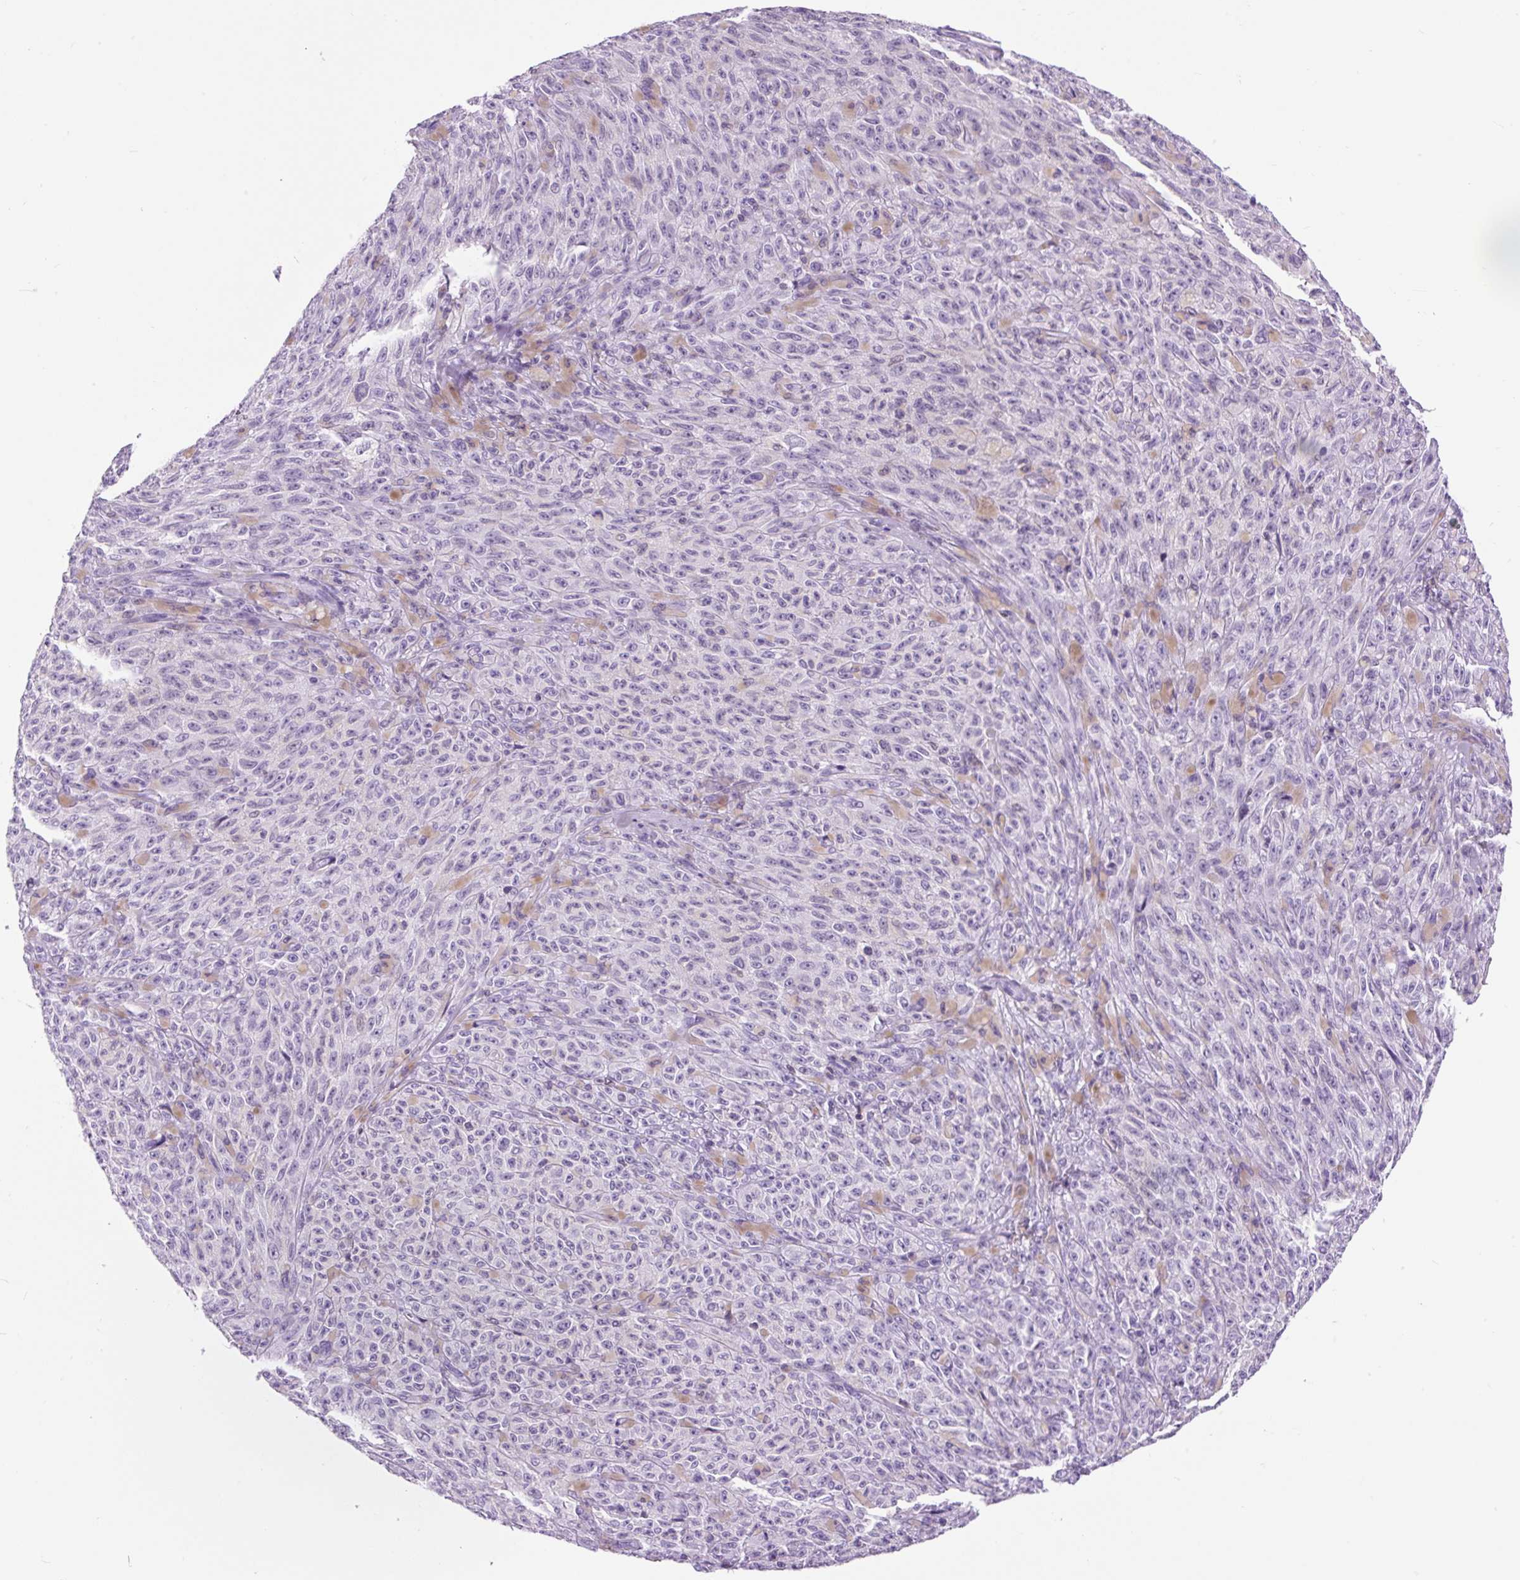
{"staining": {"intensity": "negative", "quantity": "none", "location": "none"}, "tissue": "melanoma", "cell_type": "Tumor cells", "image_type": "cancer", "snomed": [{"axis": "morphology", "description": "Malignant melanoma, NOS"}, {"axis": "topography", "description": "Skin"}], "caption": "Photomicrograph shows no protein positivity in tumor cells of melanoma tissue.", "gene": "VPREB1", "patient": {"sex": "female", "age": 82}}